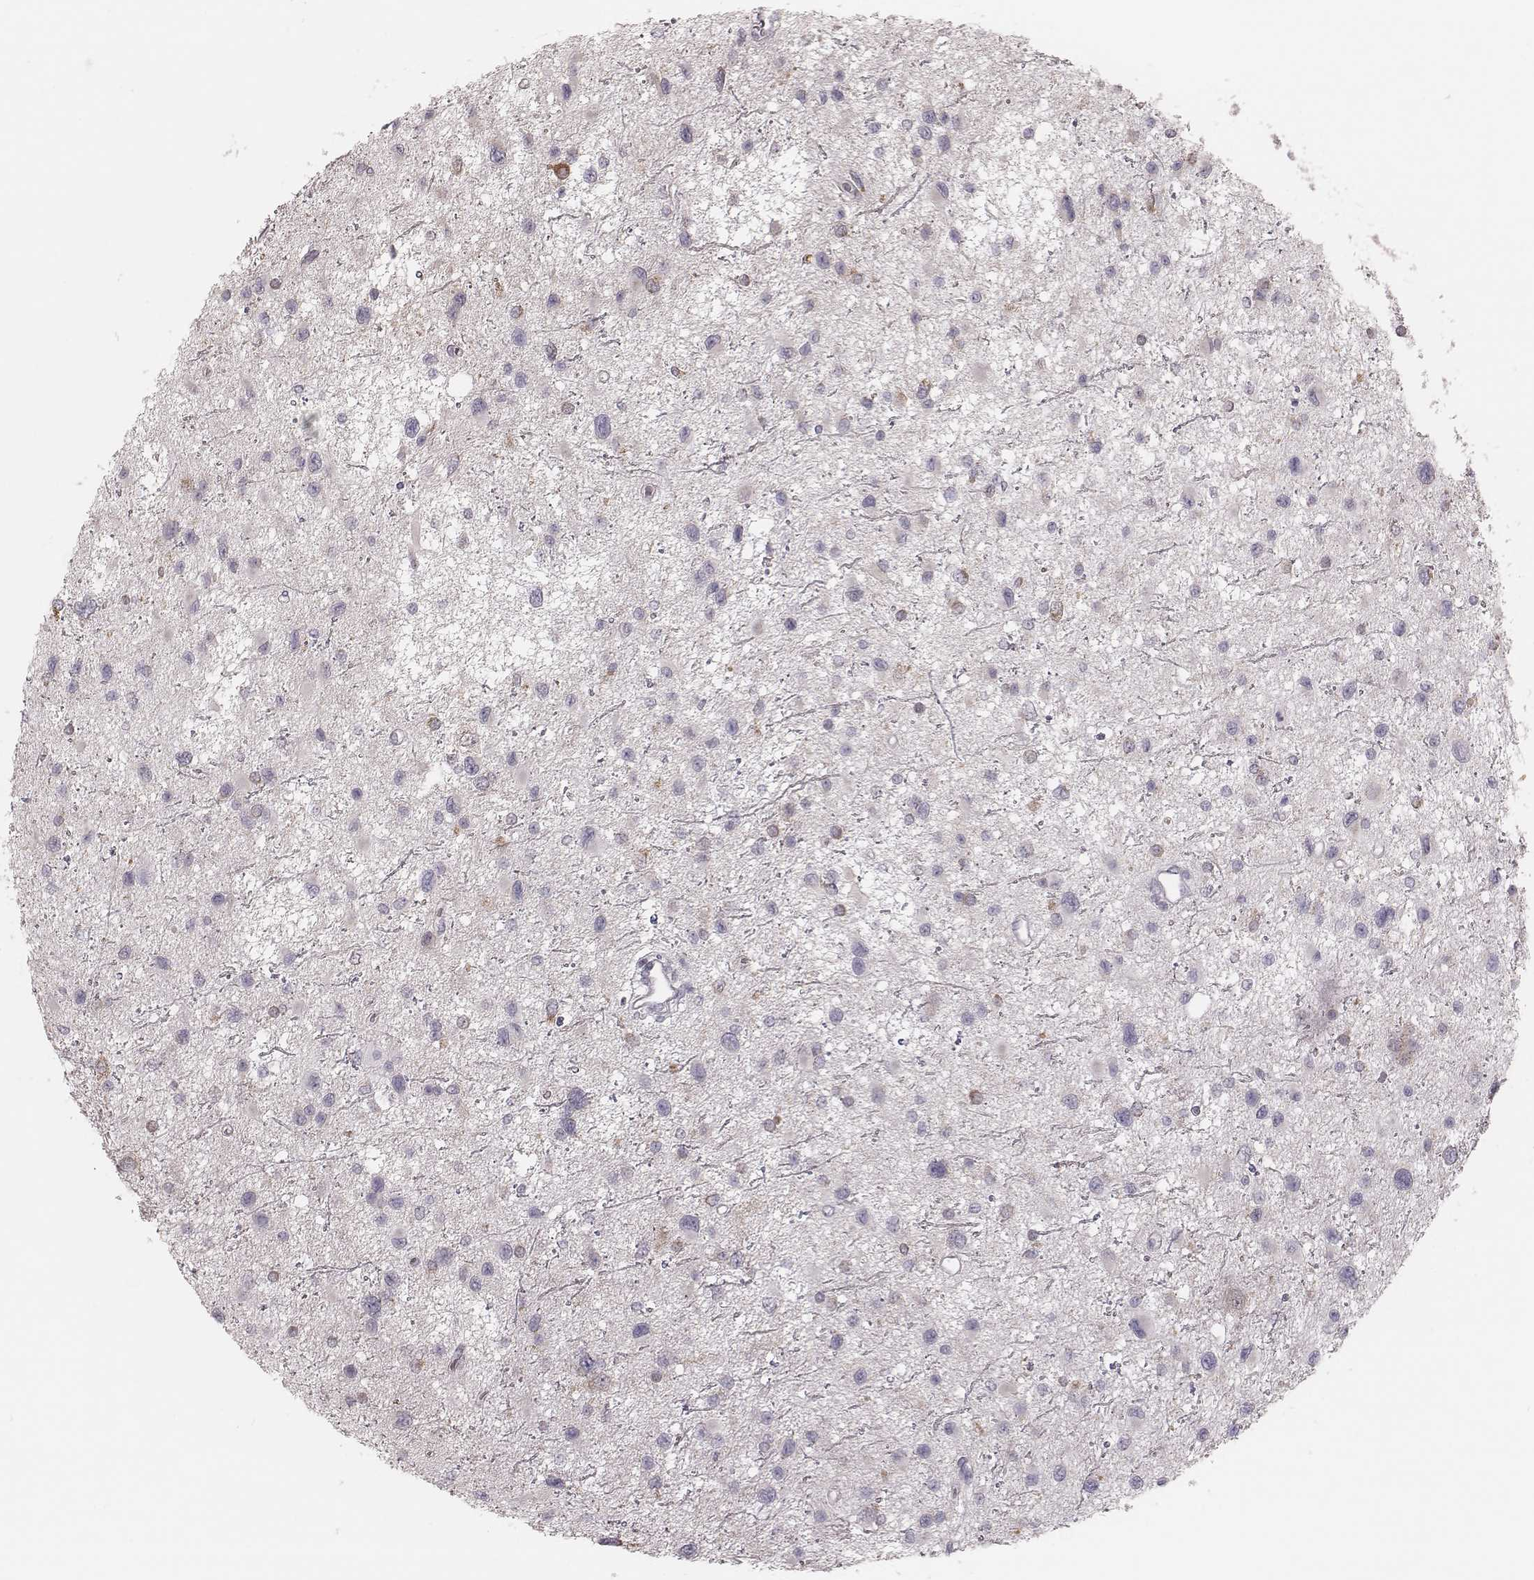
{"staining": {"intensity": "negative", "quantity": "none", "location": "none"}, "tissue": "glioma", "cell_type": "Tumor cells", "image_type": "cancer", "snomed": [{"axis": "morphology", "description": "Glioma, malignant, Low grade"}, {"axis": "topography", "description": "Brain"}], "caption": "Protein analysis of glioma shows no significant positivity in tumor cells.", "gene": "KIF5C", "patient": {"sex": "female", "age": 32}}